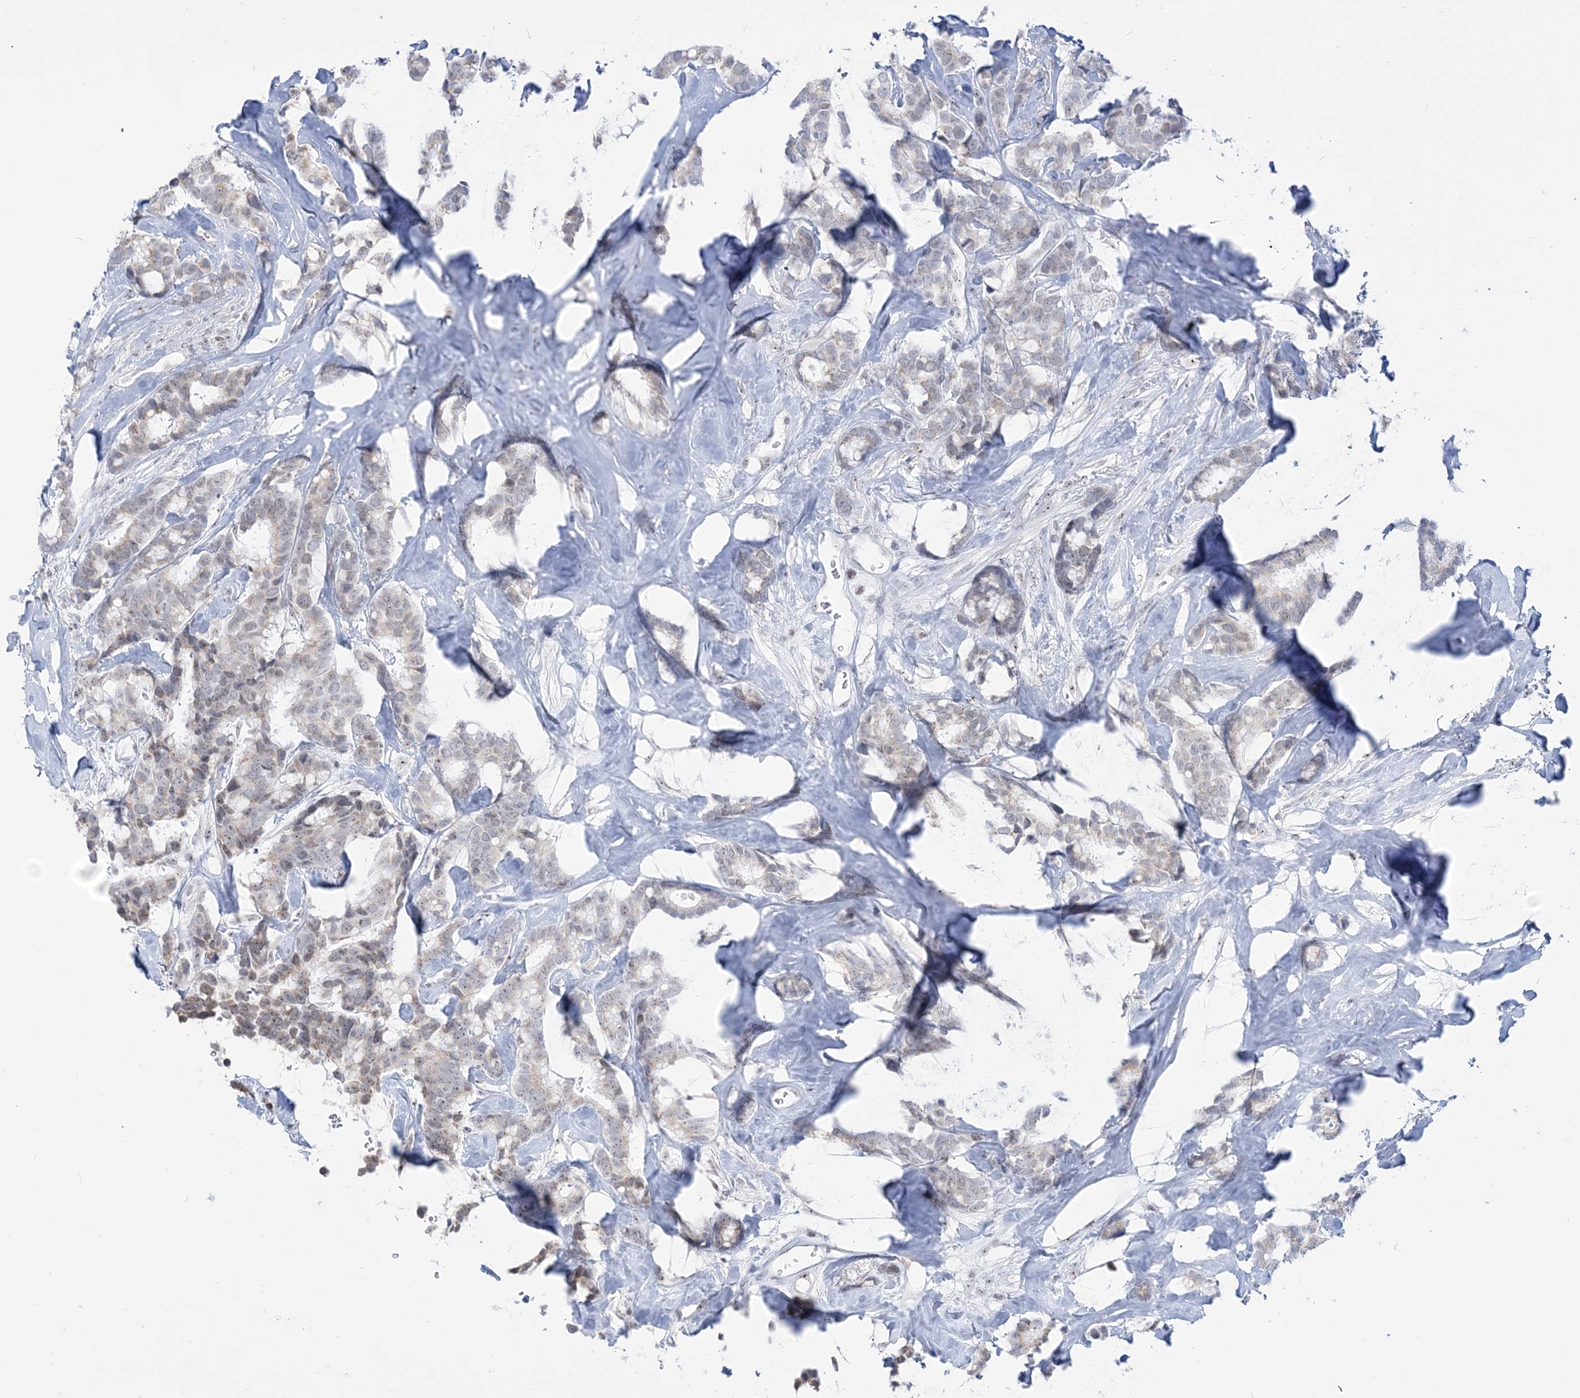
{"staining": {"intensity": "weak", "quantity": ">75%", "location": "nuclear"}, "tissue": "breast cancer", "cell_type": "Tumor cells", "image_type": "cancer", "snomed": [{"axis": "morphology", "description": "Duct carcinoma"}, {"axis": "topography", "description": "Breast"}], "caption": "Human breast cancer stained for a protein (brown) exhibits weak nuclear positive positivity in about >75% of tumor cells.", "gene": "DDX21", "patient": {"sex": "female", "age": 40}}